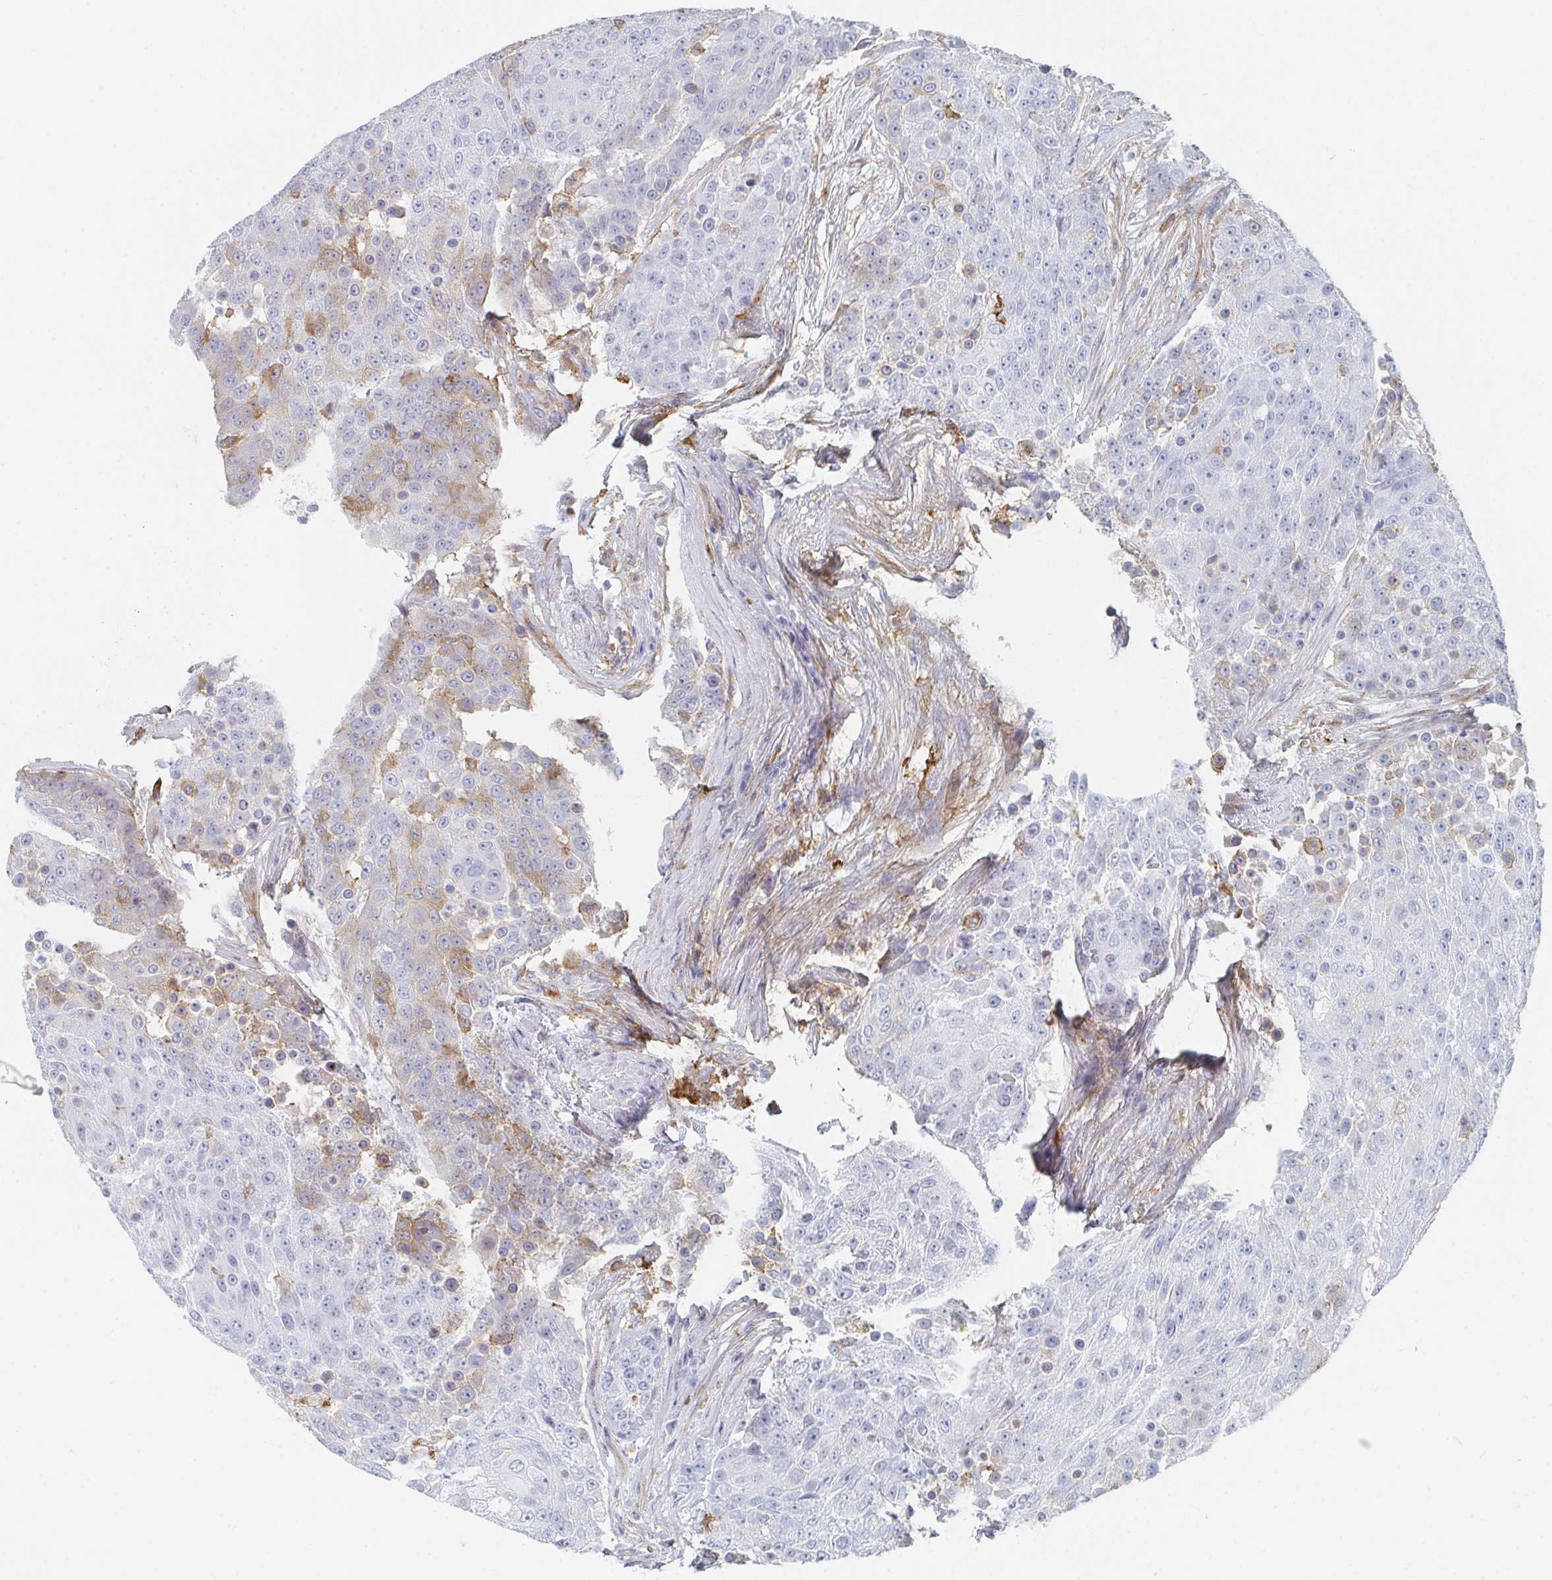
{"staining": {"intensity": "moderate", "quantity": "<25%", "location": "cytoplasmic/membranous"}, "tissue": "urothelial cancer", "cell_type": "Tumor cells", "image_type": "cancer", "snomed": [{"axis": "morphology", "description": "Urothelial carcinoma, High grade"}, {"axis": "topography", "description": "Urinary bladder"}], "caption": "High-magnification brightfield microscopy of high-grade urothelial carcinoma stained with DAB (3,3'-diaminobenzidine) (brown) and counterstained with hematoxylin (blue). tumor cells exhibit moderate cytoplasmic/membranous expression is identified in approximately<25% of cells.", "gene": "DAB2", "patient": {"sex": "female", "age": 63}}